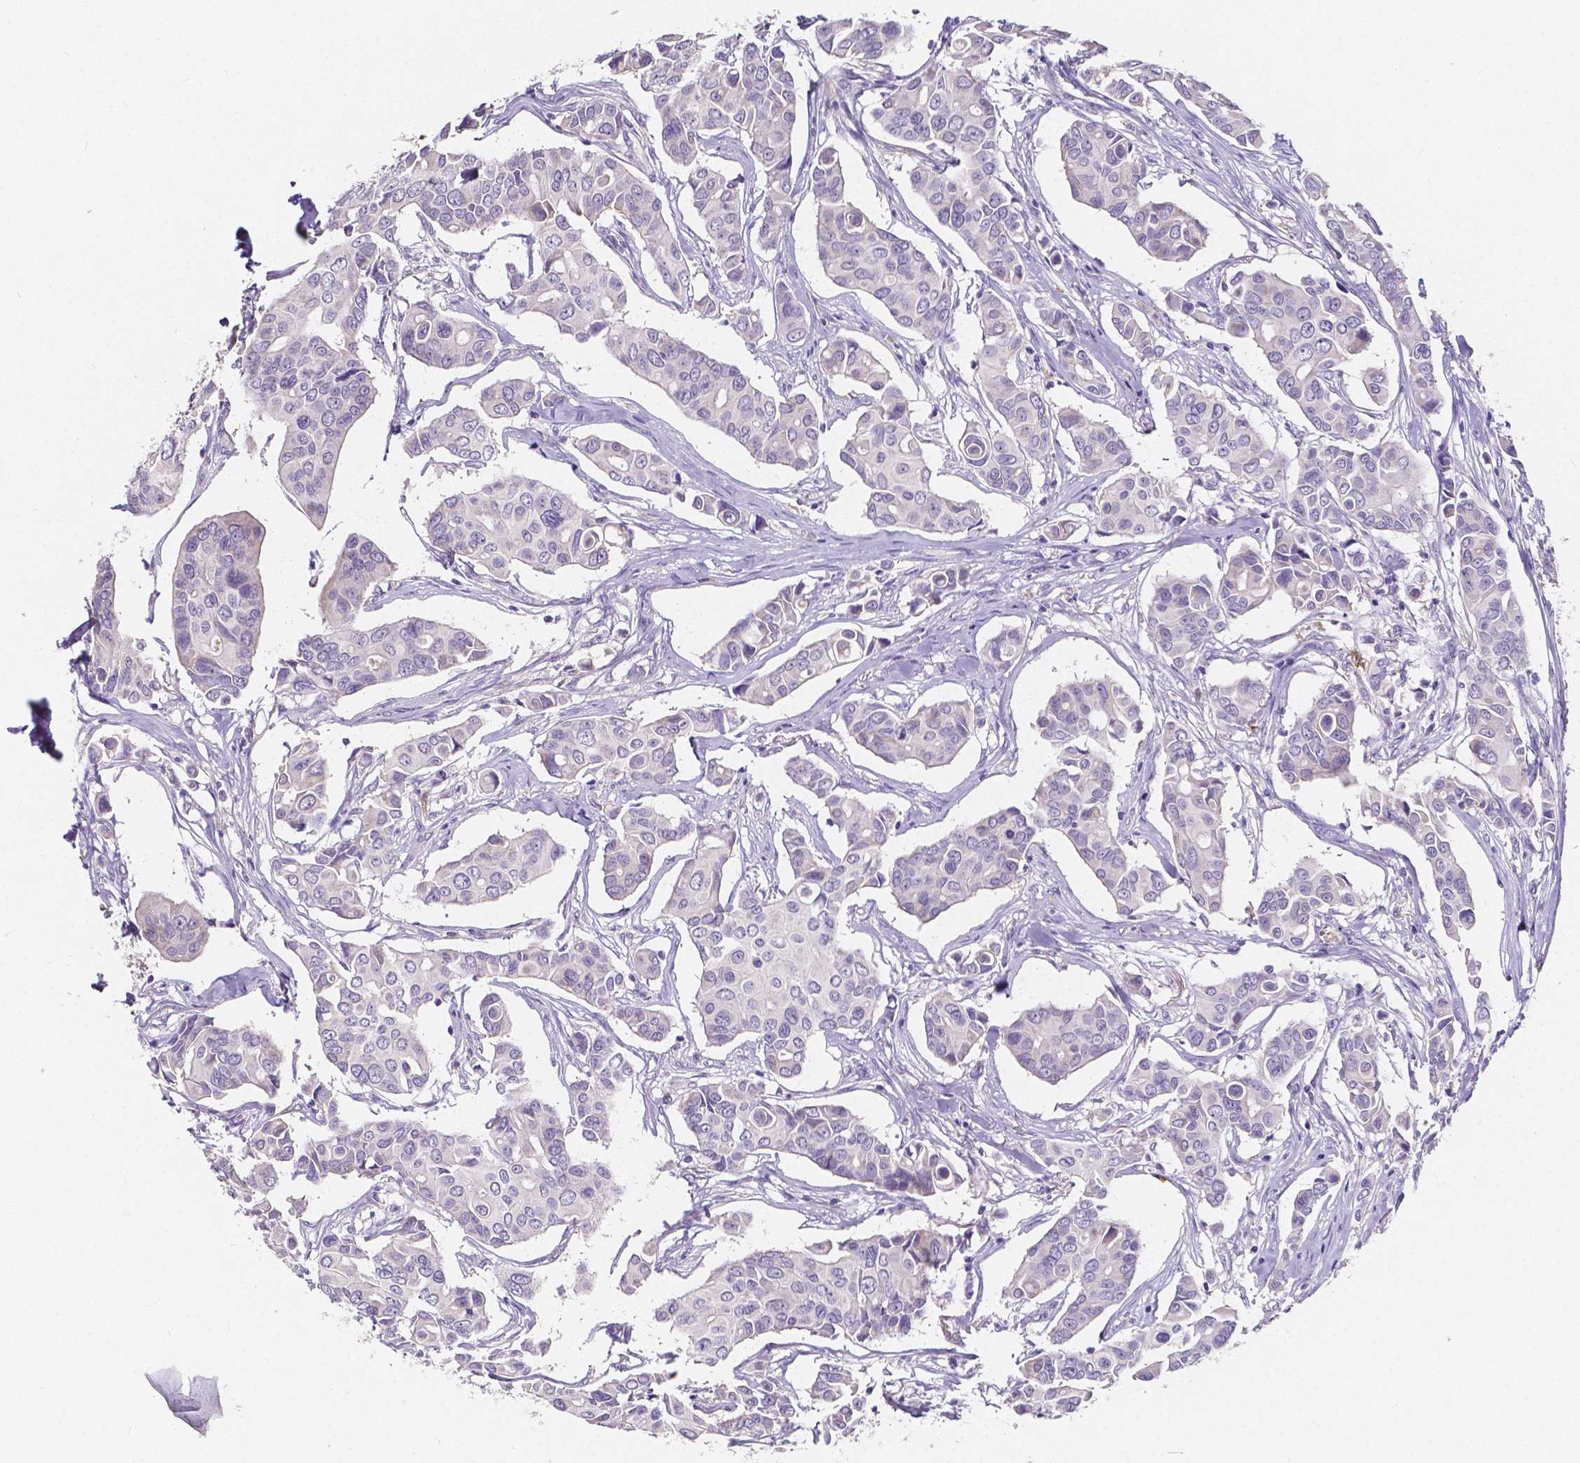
{"staining": {"intensity": "negative", "quantity": "none", "location": "none"}, "tissue": "breast cancer", "cell_type": "Tumor cells", "image_type": "cancer", "snomed": [{"axis": "morphology", "description": "Duct carcinoma"}, {"axis": "topography", "description": "Breast"}], "caption": "A high-resolution micrograph shows immunohistochemistry staining of infiltrating ductal carcinoma (breast), which demonstrates no significant expression in tumor cells.", "gene": "ACP5", "patient": {"sex": "female", "age": 54}}